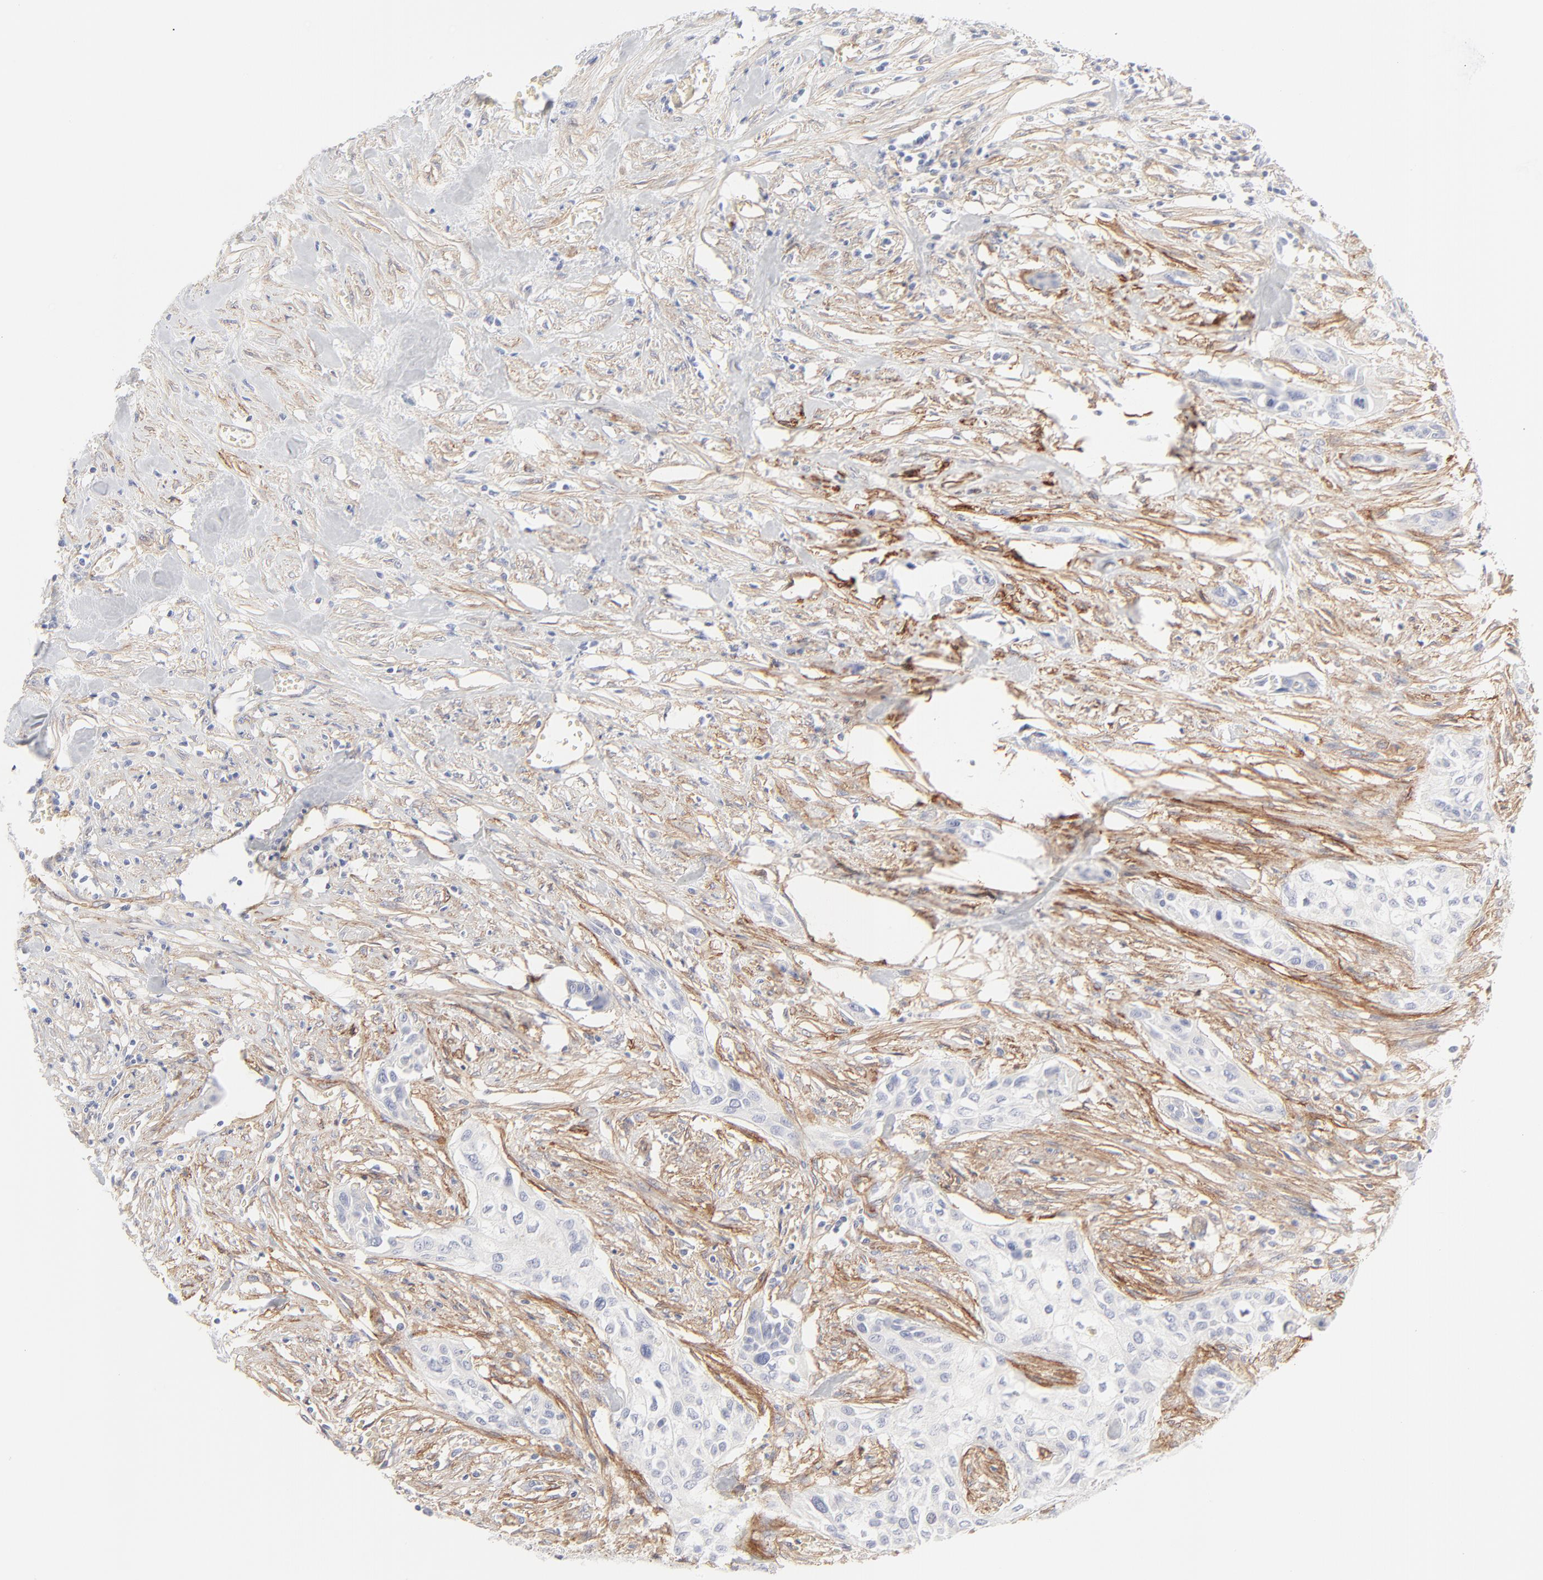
{"staining": {"intensity": "negative", "quantity": "none", "location": "none"}, "tissue": "urothelial cancer", "cell_type": "Tumor cells", "image_type": "cancer", "snomed": [{"axis": "morphology", "description": "Urothelial carcinoma, High grade"}, {"axis": "topography", "description": "Urinary bladder"}], "caption": "This is an IHC histopathology image of human urothelial cancer. There is no staining in tumor cells.", "gene": "ITGA5", "patient": {"sex": "male", "age": 74}}